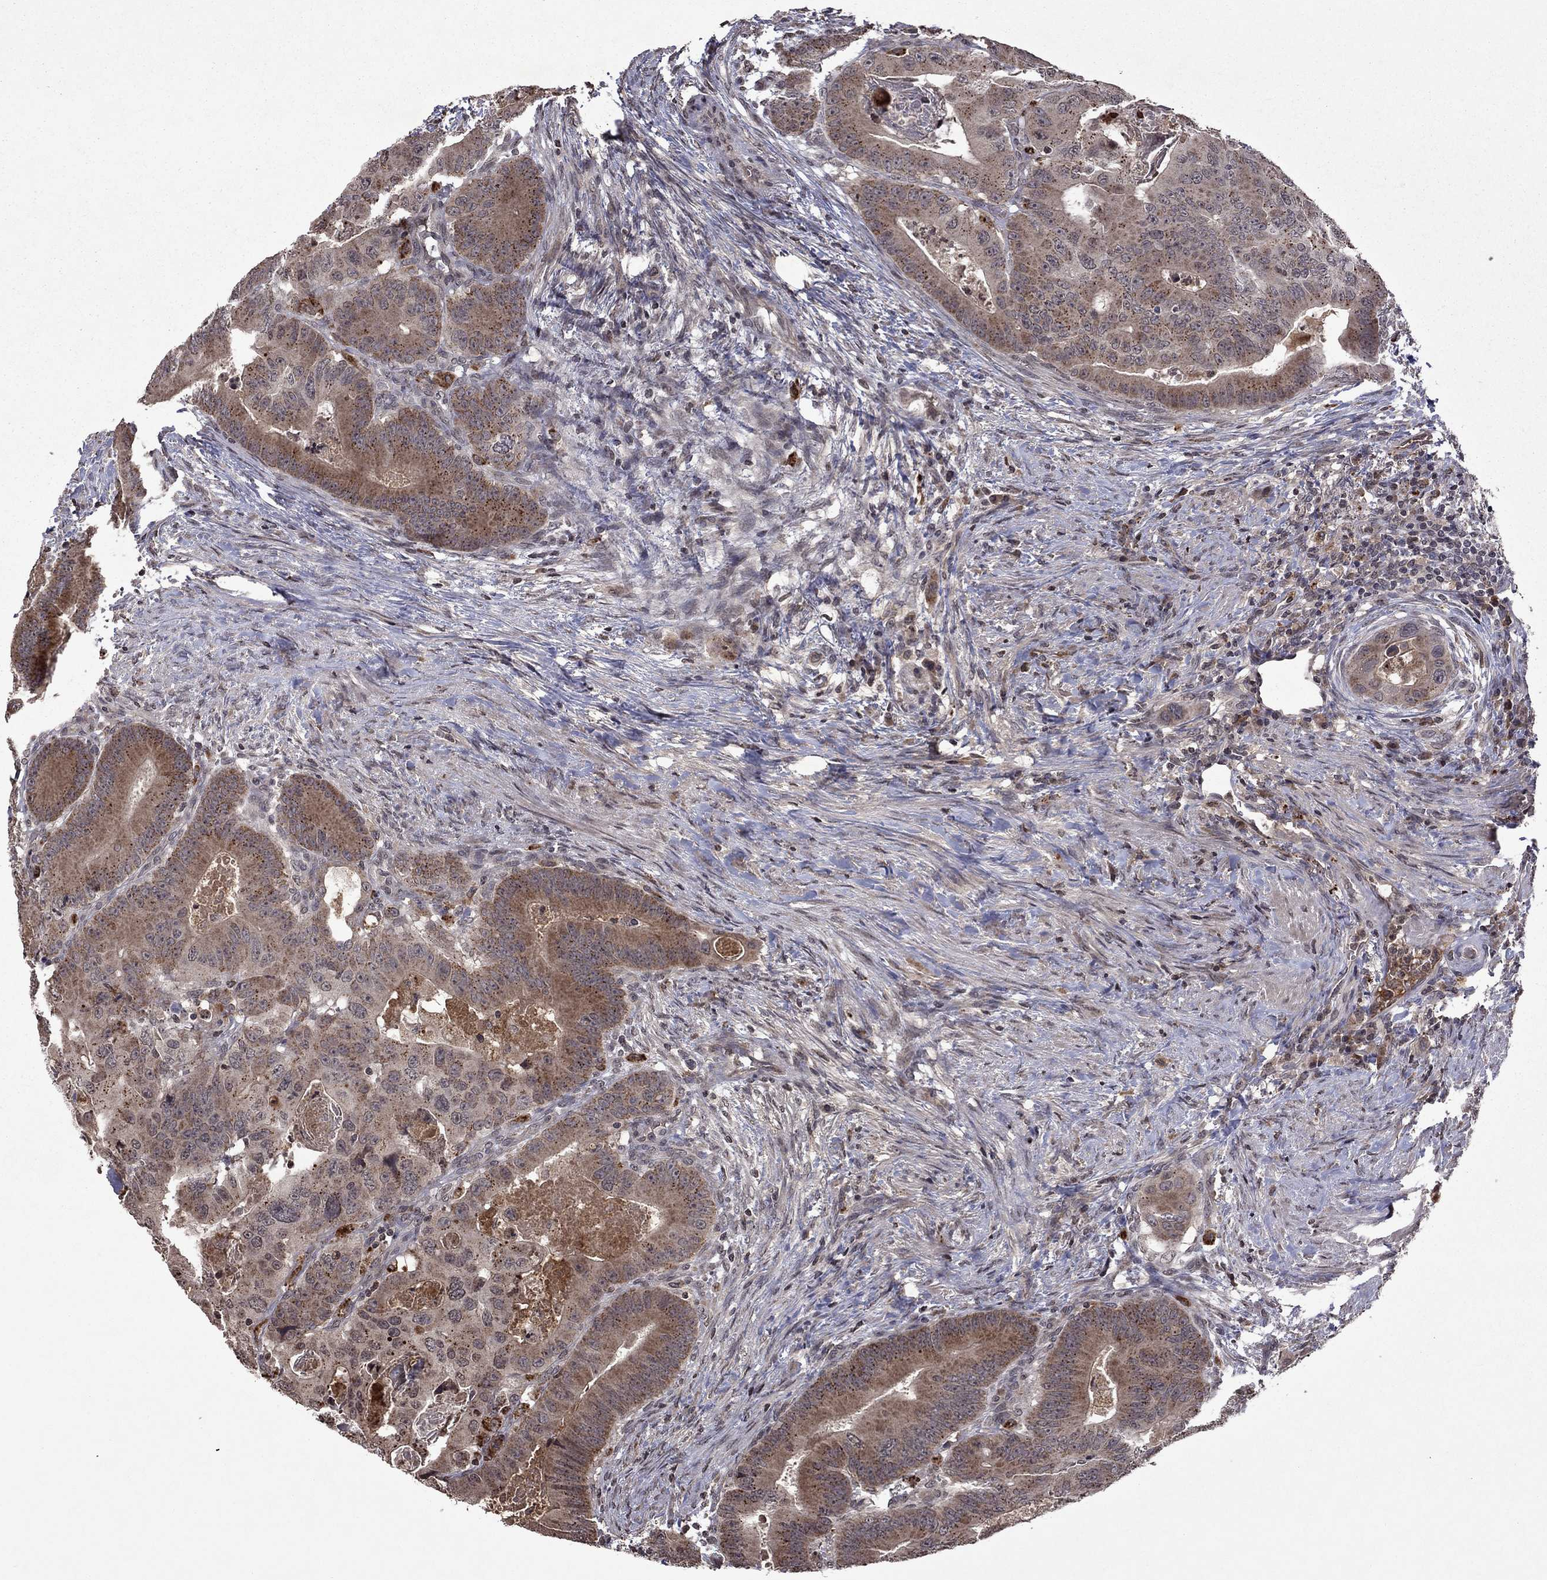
{"staining": {"intensity": "moderate", "quantity": "<25%", "location": "cytoplasmic/membranous"}, "tissue": "colorectal cancer", "cell_type": "Tumor cells", "image_type": "cancer", "snomed": [{"axis": "morphology", "description": "Adenocarcinoma, NOS"}, {"axis": "topography", "description": "Rectum"}], "caption": "Immunohistochemistry photomicrograph of neoplastic tissue: adenocarcinoma (colorectal) stained using immunohistochemistry (IHC) reveals low levels of moderate protein expression localized specifically in the cytoplasmic/membranous of tumor cells, appearing as a cytoplasmic/membranous brown color.", "gene": "NLGN1", "patient": {"sex": "male", "age": 64}}